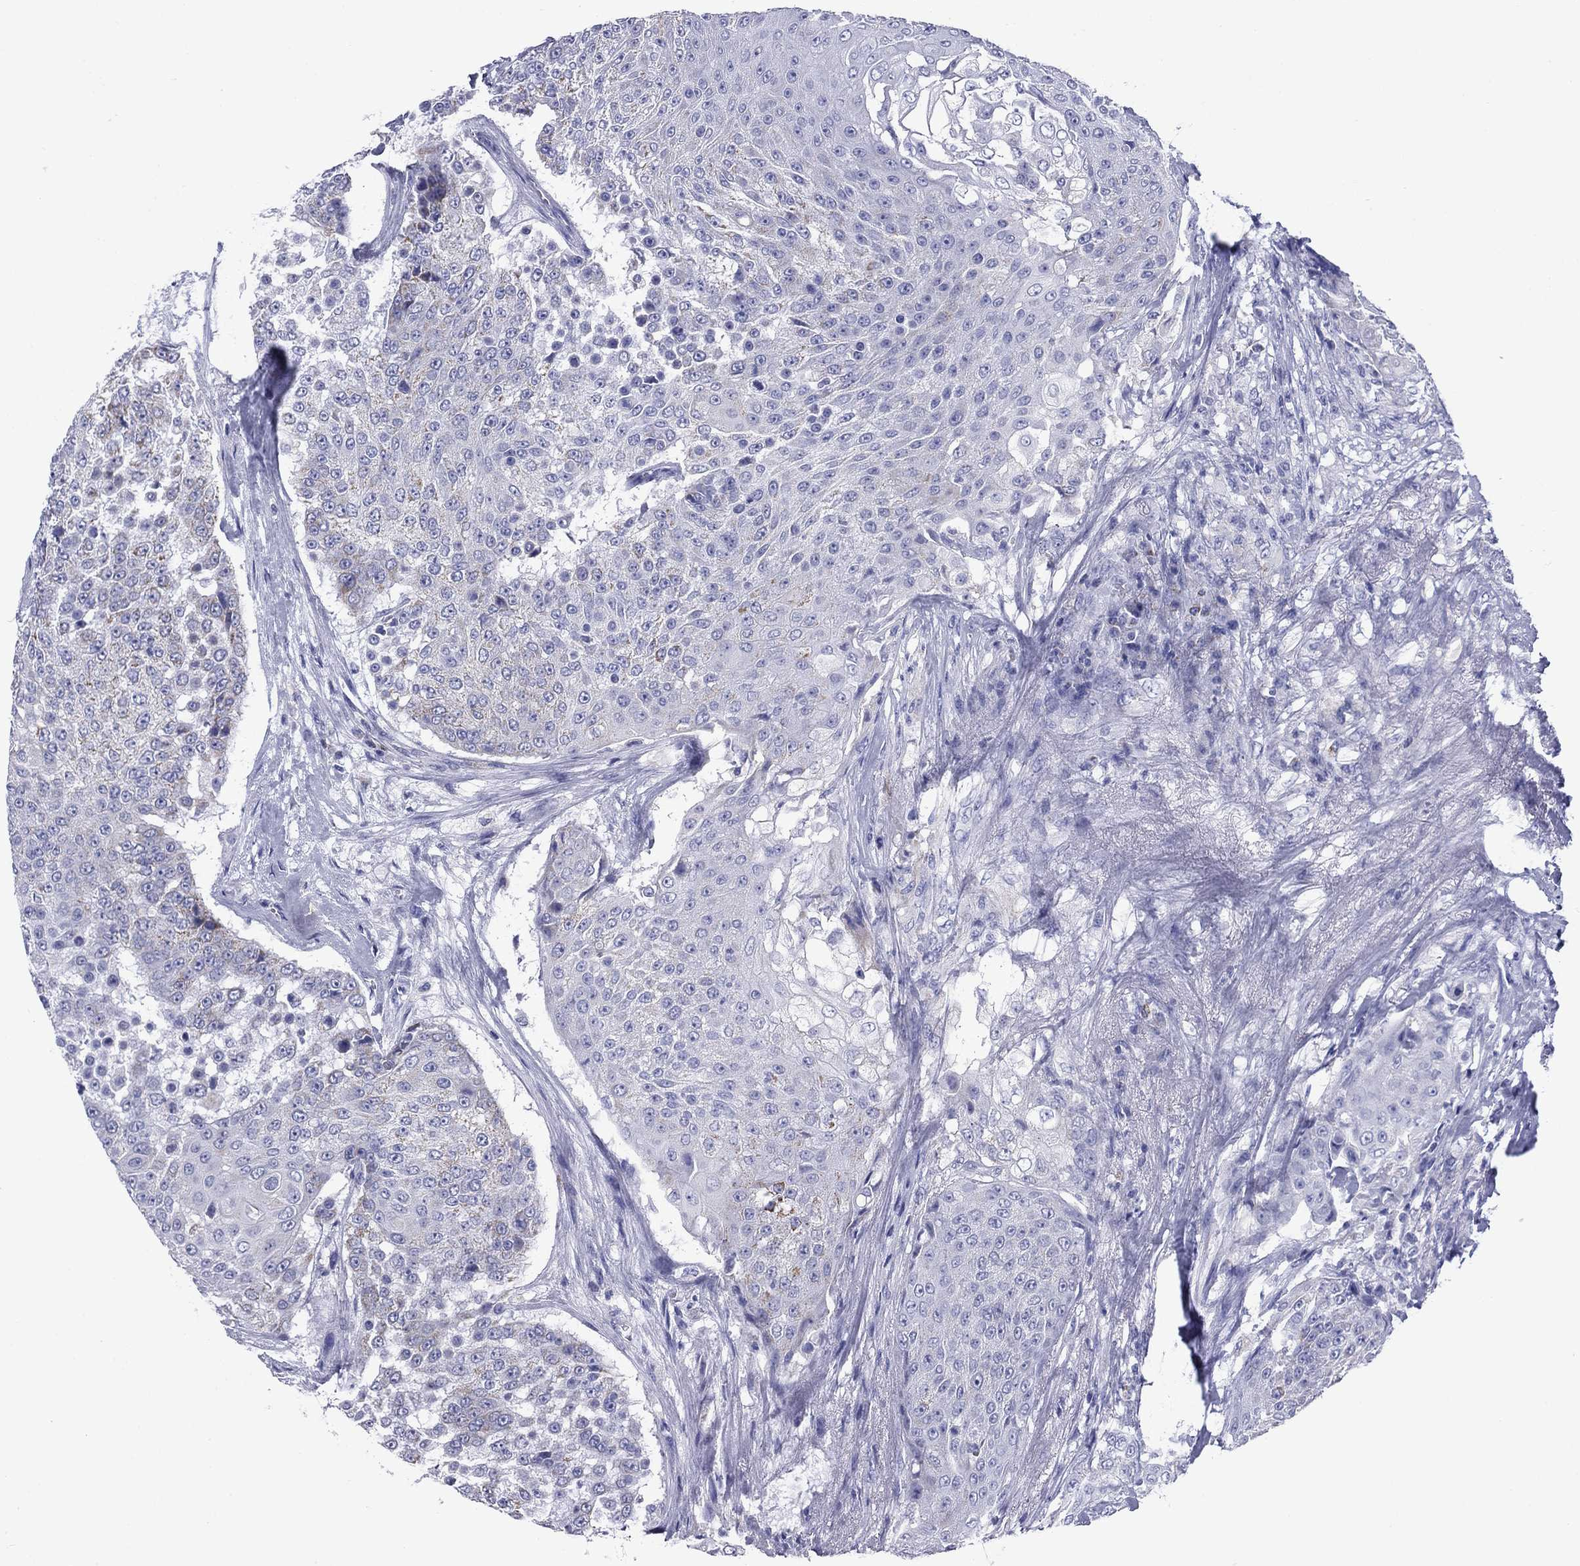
{"staining": {"intensity": "weak", "quantity": "<25%", "location": "cytoplasmic/membranous"}, "tissue": "urothelial cancer", "cell_type": "Tumor cells", "image_type": "cancer", "snomed": [{"axis": "morphology", "description": "Urothelial carcinoma, High grade"}, {"axis": "topography", "description": "Urinary bladder"}], "caption": "Immunohistochemistry of urothelial carcinoma (high-grade) displays no expression in tumor cells. (DAB immunohistochemistry (IHC) visualized using brightfield microscopy, high magnification).", "gene": "ACADSB", "patient": {"sex": "female", "age": 63}}